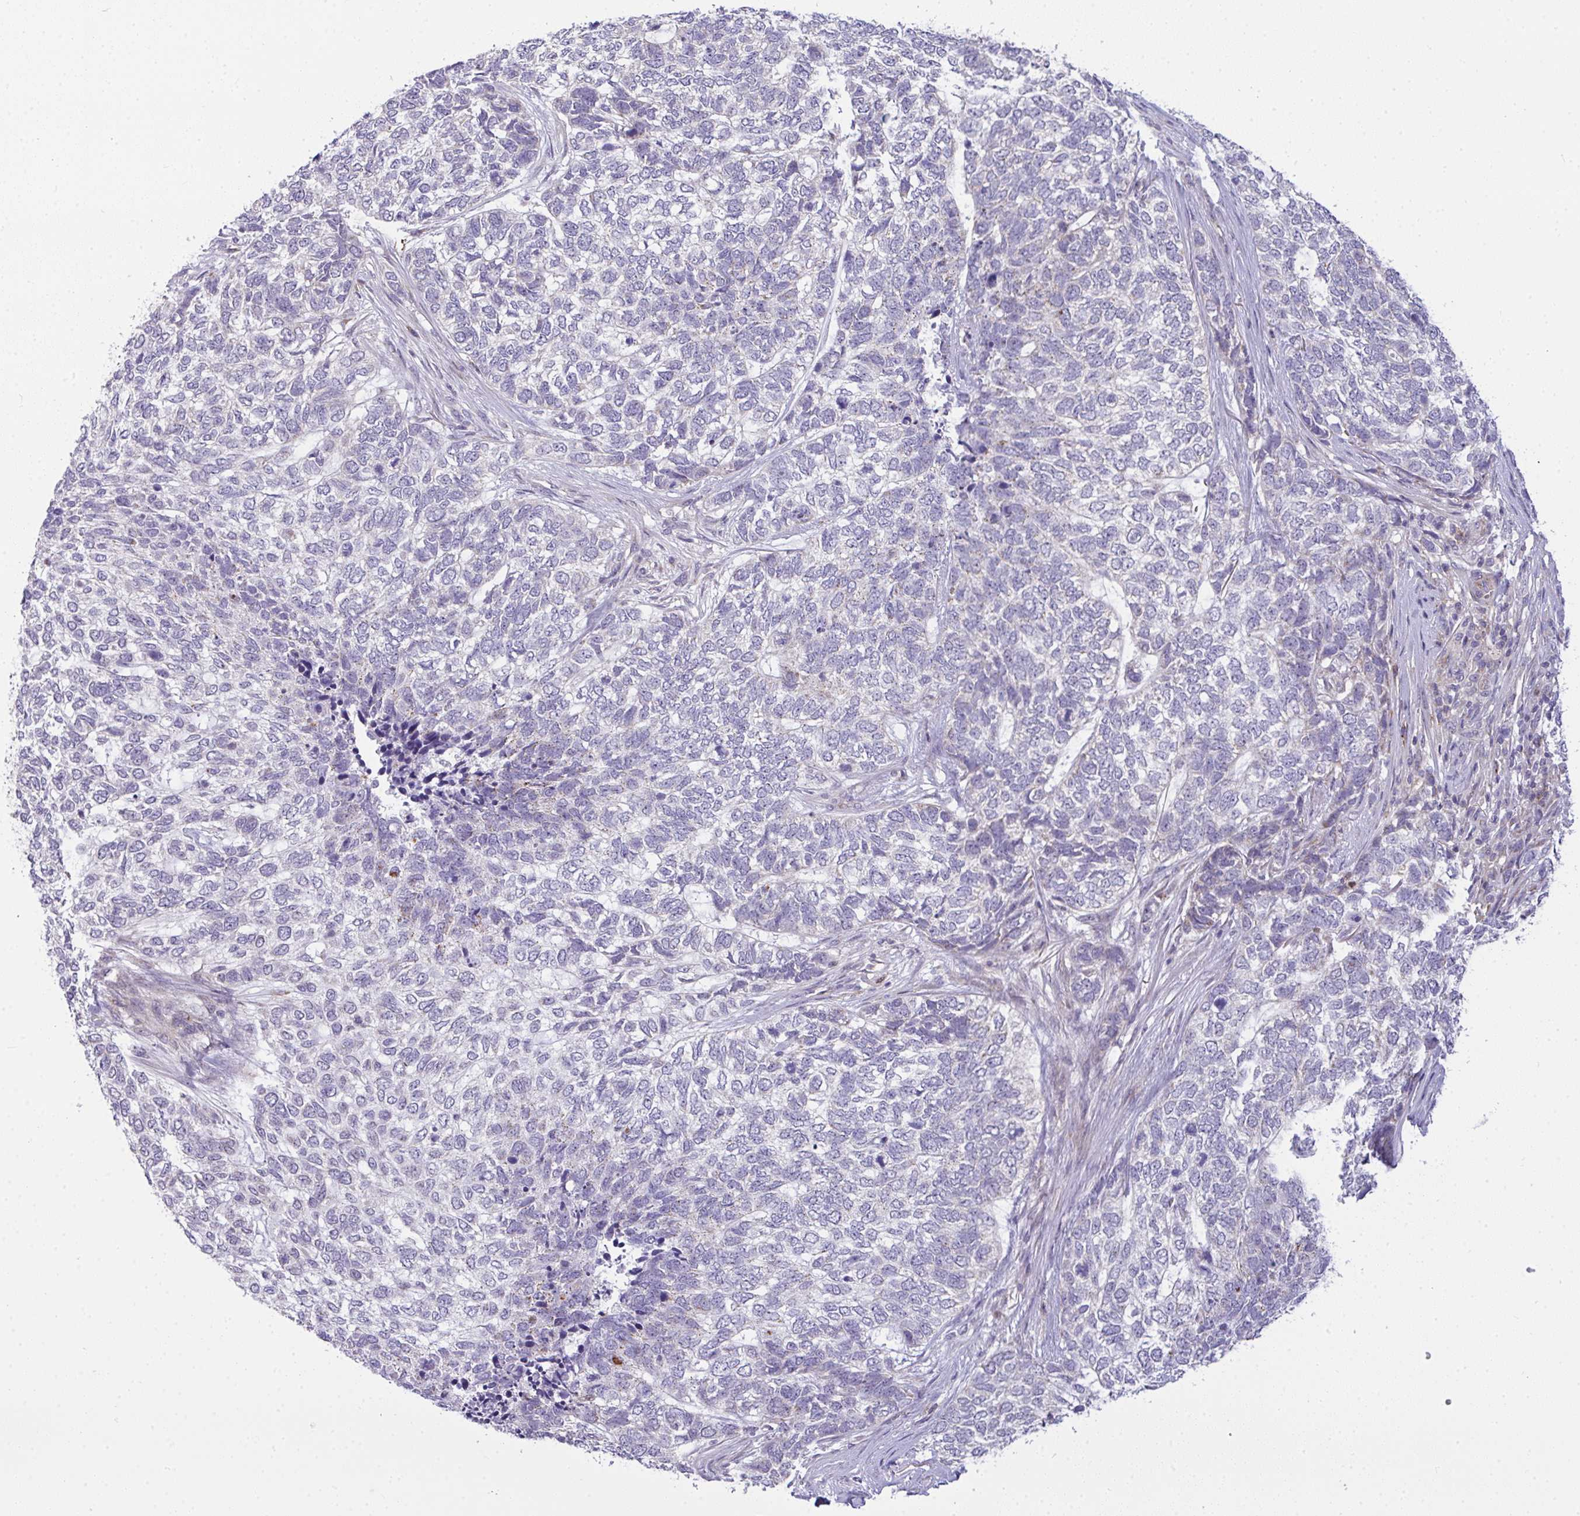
{"staining": {"intensity": "negative", "quantity": "none", "location": "none"}, "tissue": "skin cancer", "cell_type": "Tumor cells", "image_type": "cancer", "snomed": [{"axis": "morphology", "description": "Basal cell carcinoma"}, {"axis": "topography", "description": "Skin"}], "caption": "Immunohistochemical staining of skin cancer (basal cell carcinoma) shows no significant positivity in tumor cells. (DAB (3,3'-diaminobenzidine) IHC visualized using brightfield microscopy, high magnification).", "gene": "SRRM4", "patient": {"sex": "female", "age": 65}}